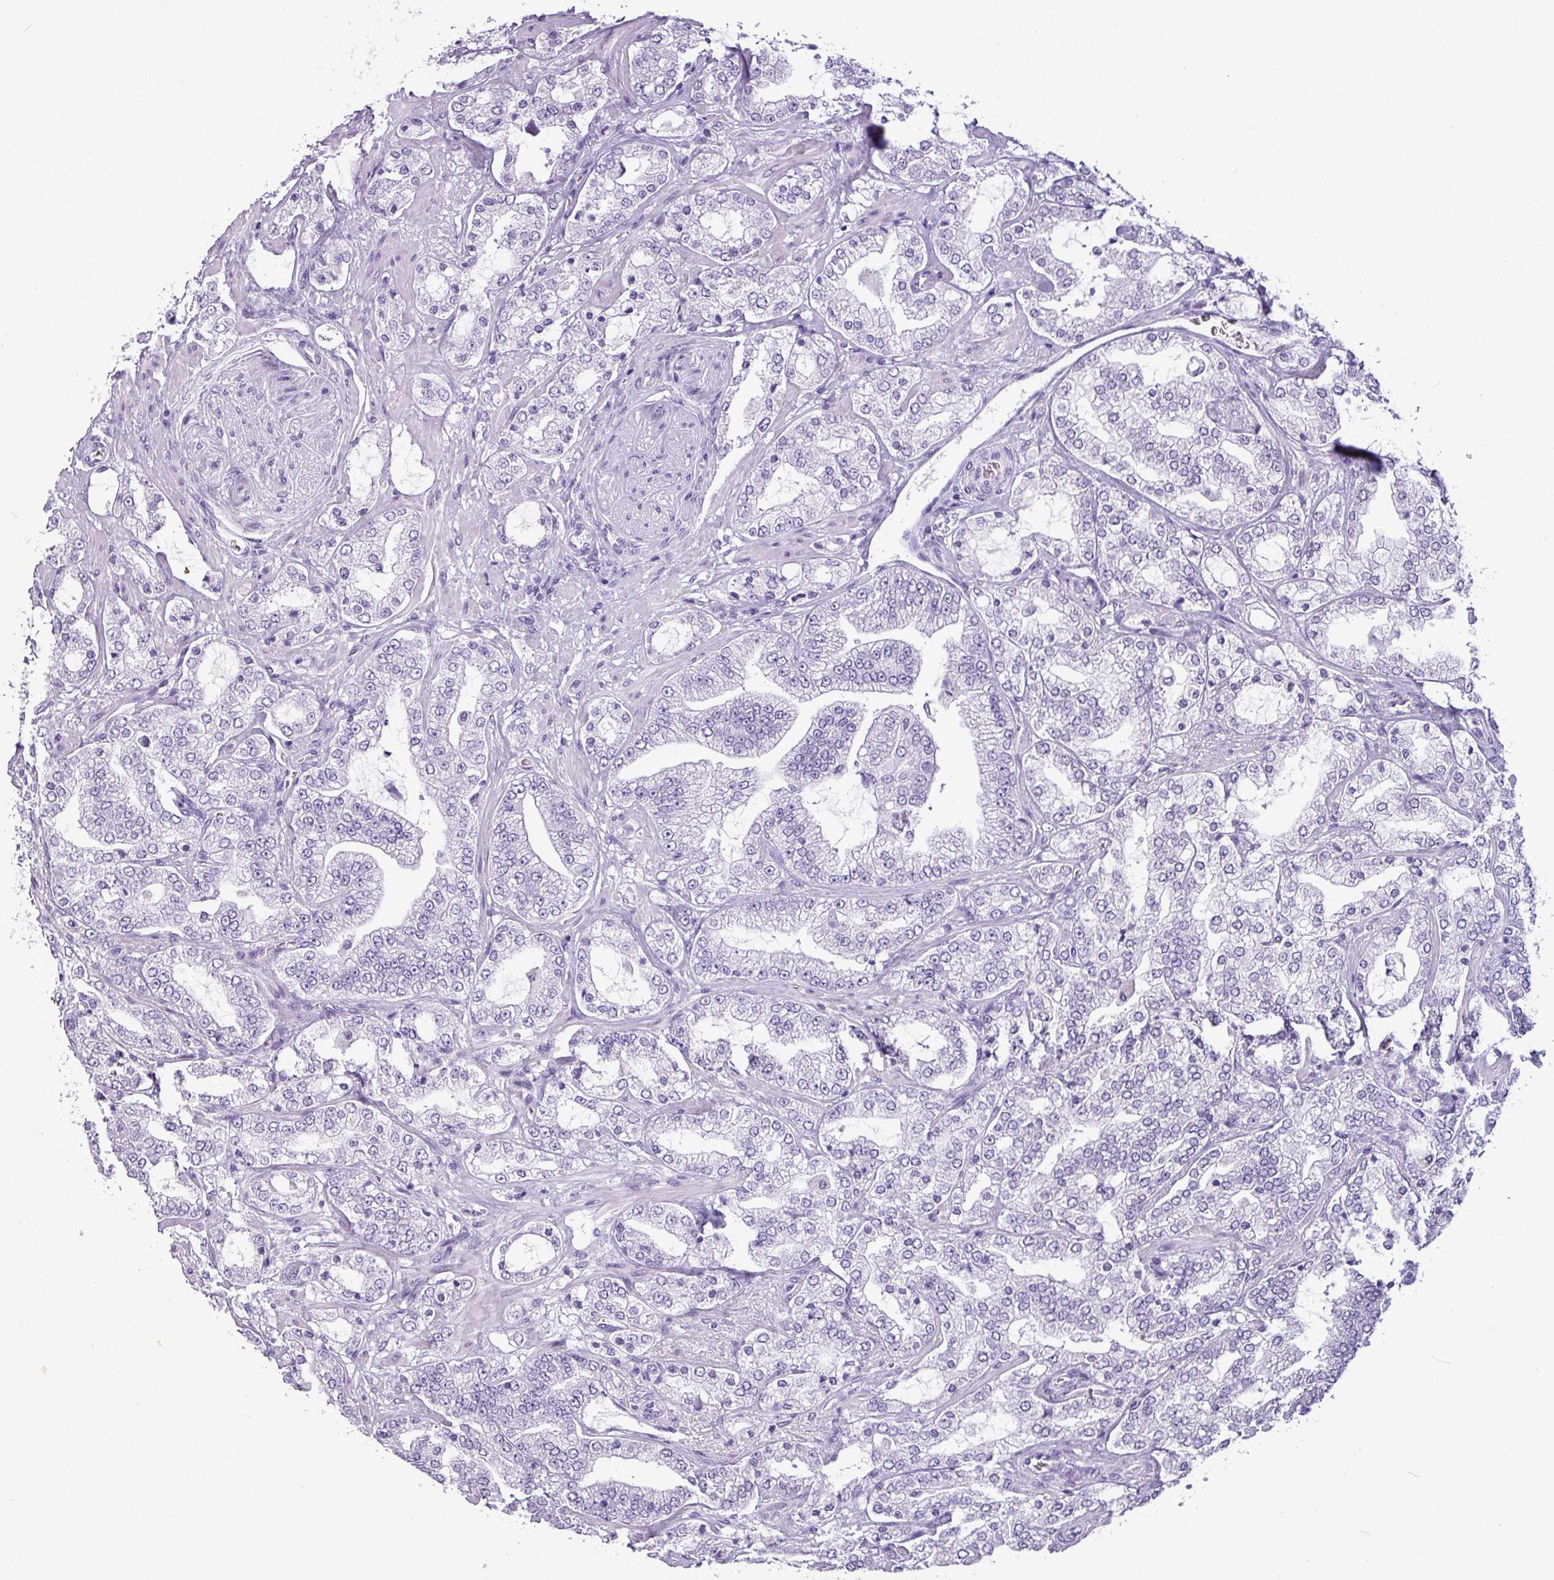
{"staining": {"intensity": "negative", "quantity": "none", "location": "none"}, "tissue": "prostate cancer", "cell_type": "Tumor cells", "image_type": "cancer", "snomed": [{"axis": "morphology", "description": "Adenocarcinoma, High grade"}, {"axis": "topography", "description": "Prostate"}], "caption": "Immunohistochemistry of prostate cancer shows no expression in tumor cells.", "gene": "AMY1B", "patient": {"sex": "male", "age": 64}}